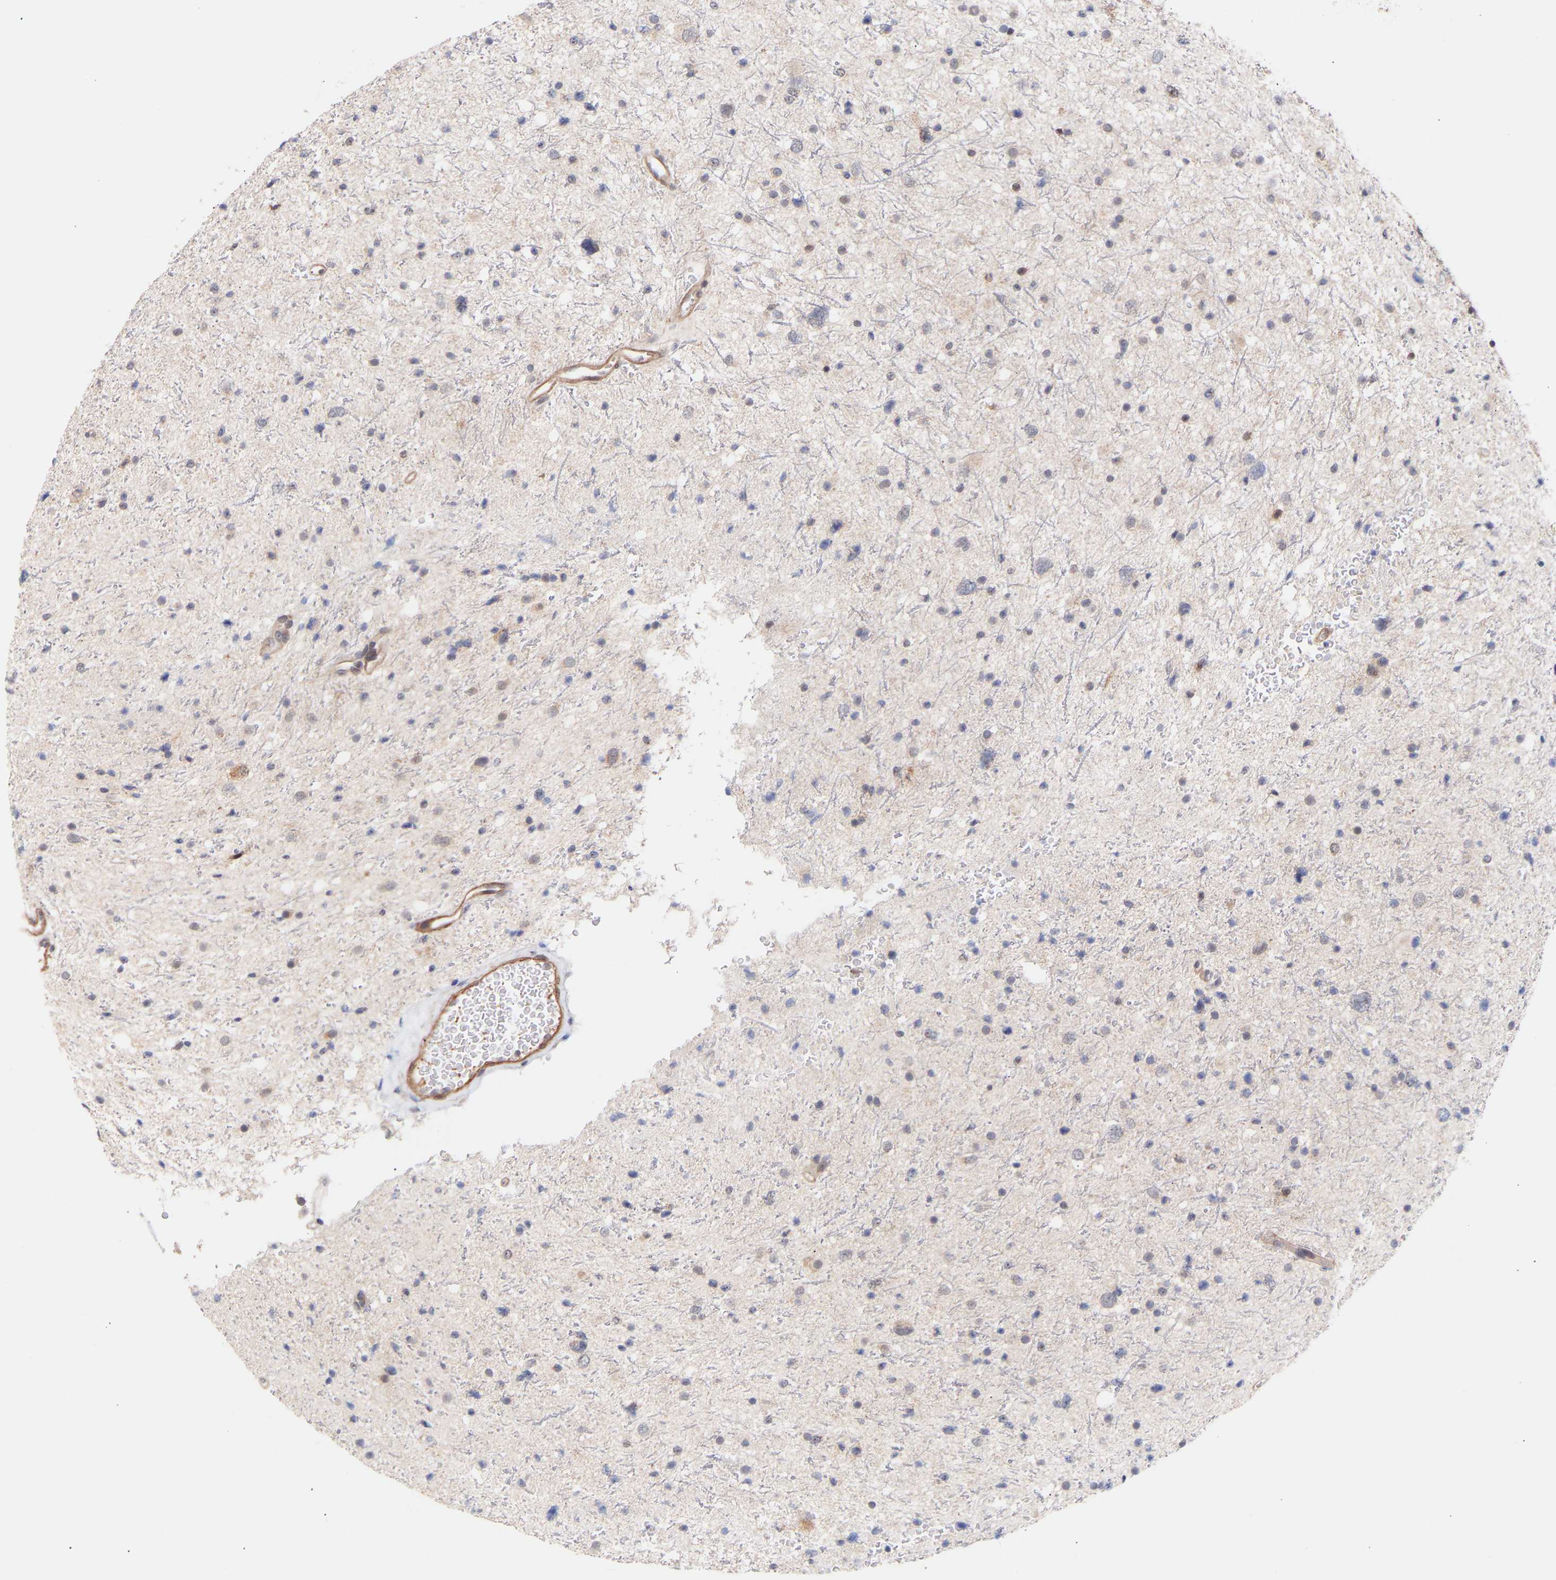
{"staining": {"intensity": "weak", "quantity": "<25%", "location": "cytoplasmic/membranous"}, "tissue": "glioma", "cell_type": "Tumor cells", "image_type": "cancer", "snomed": [{"axis": "morphology", "description": "Glioma, malignant, Low grade"}, {"axis": "topography", "description": "Brain"}], "caption": "Immunohistochemical staining of glioma displays no significant positivity in tumor cells.", "gene": "PDLIM5", "patient": {"sex": "female", "age": 37}}